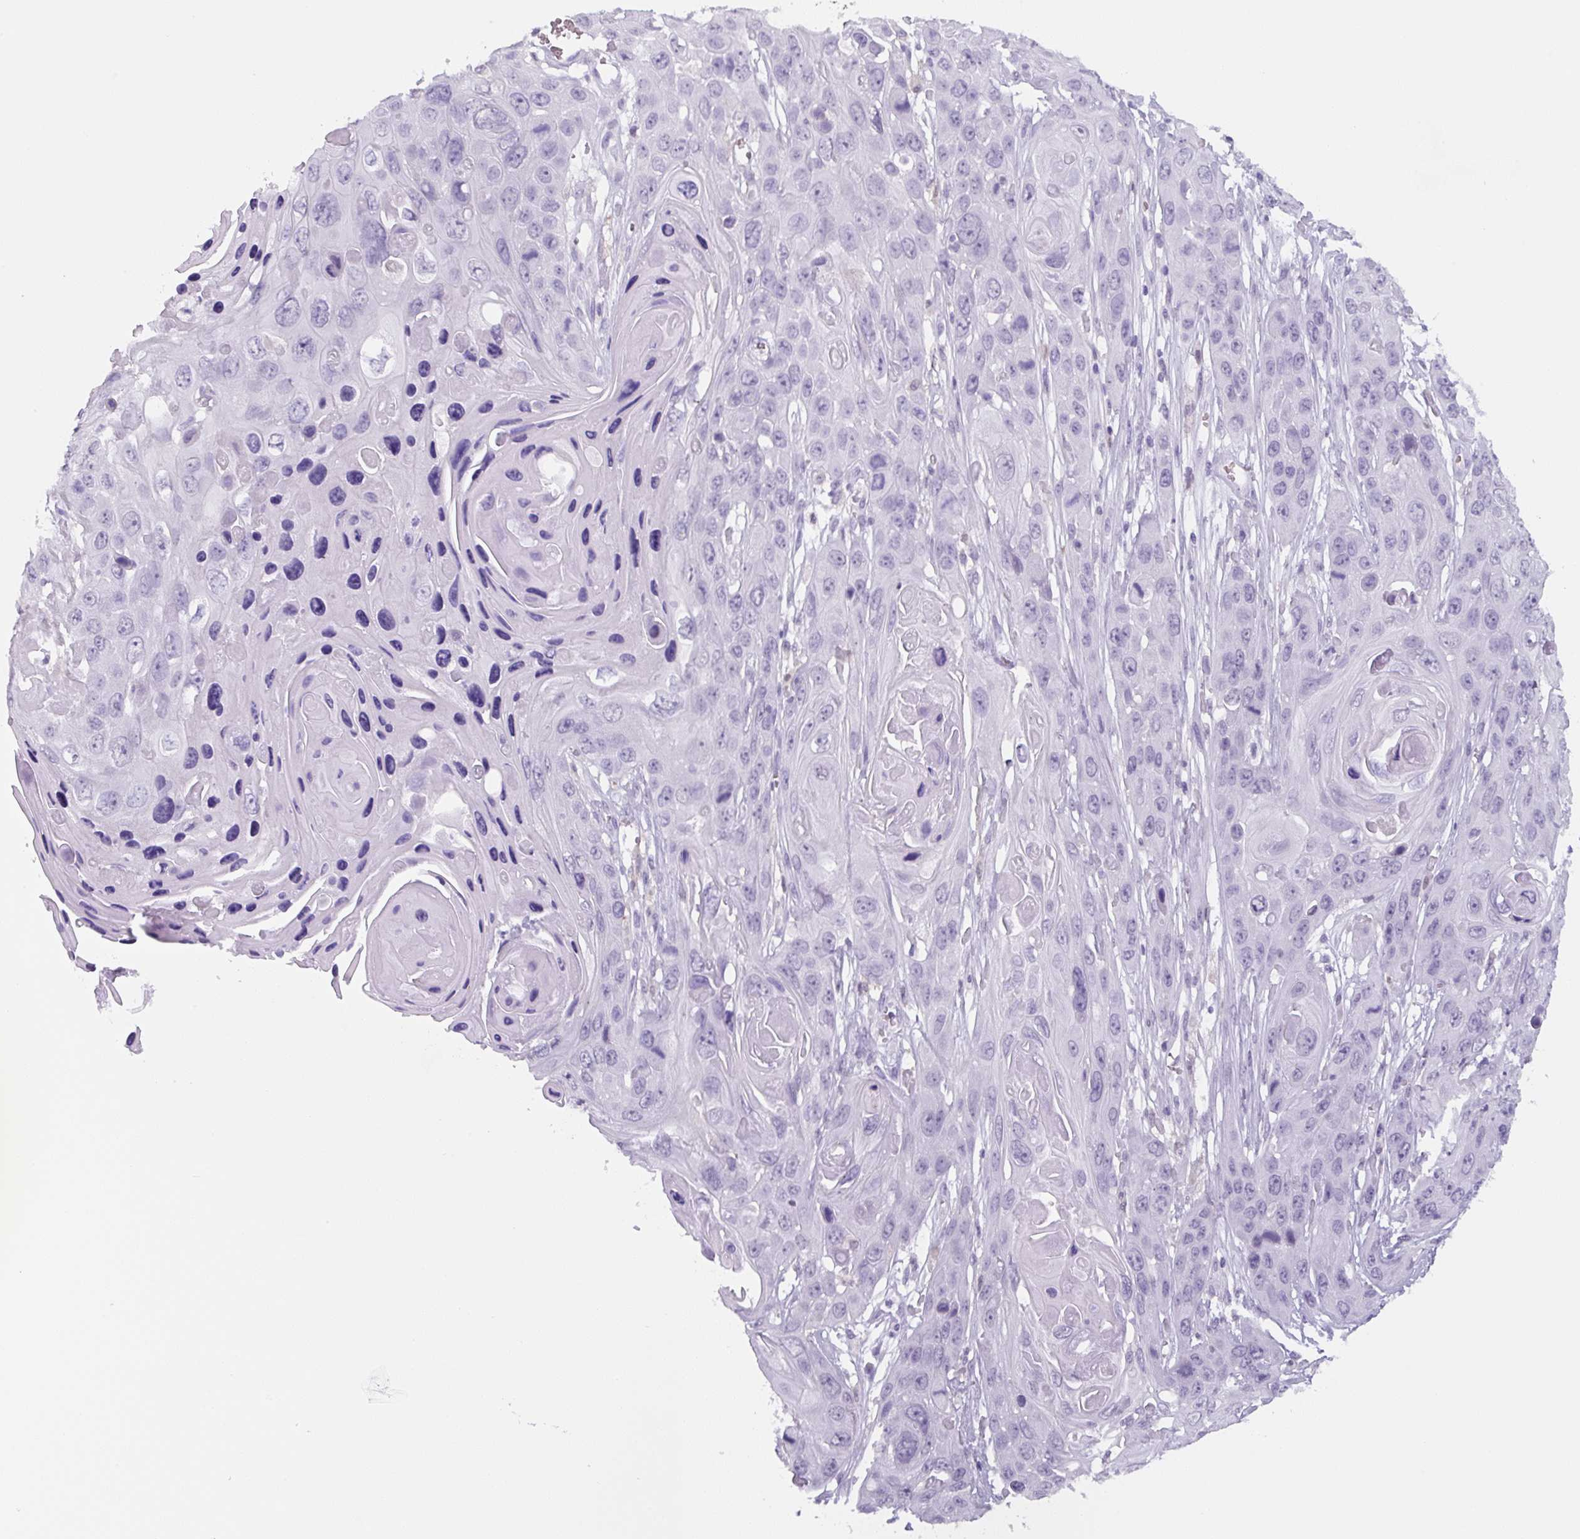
{"staining": {"intensity": "negative", "quantity": "none", "location": "none"}, "tissue": "skin cancer", "cell_type": "Tumor cells", "image_type": "cancer", "snomed": [{"axis": "morphology", "description": "Squamous cell carcinoma, NOS"}, {"axis": "topography", "description": "Skin"}], "caption": "Immunohistochemical staining of squamous cell carcinoma (skin) exhibits no significant staining in tumor cells.", "gene": "TNFRSF8", "patient": {"sex": "male", "age": 55}}